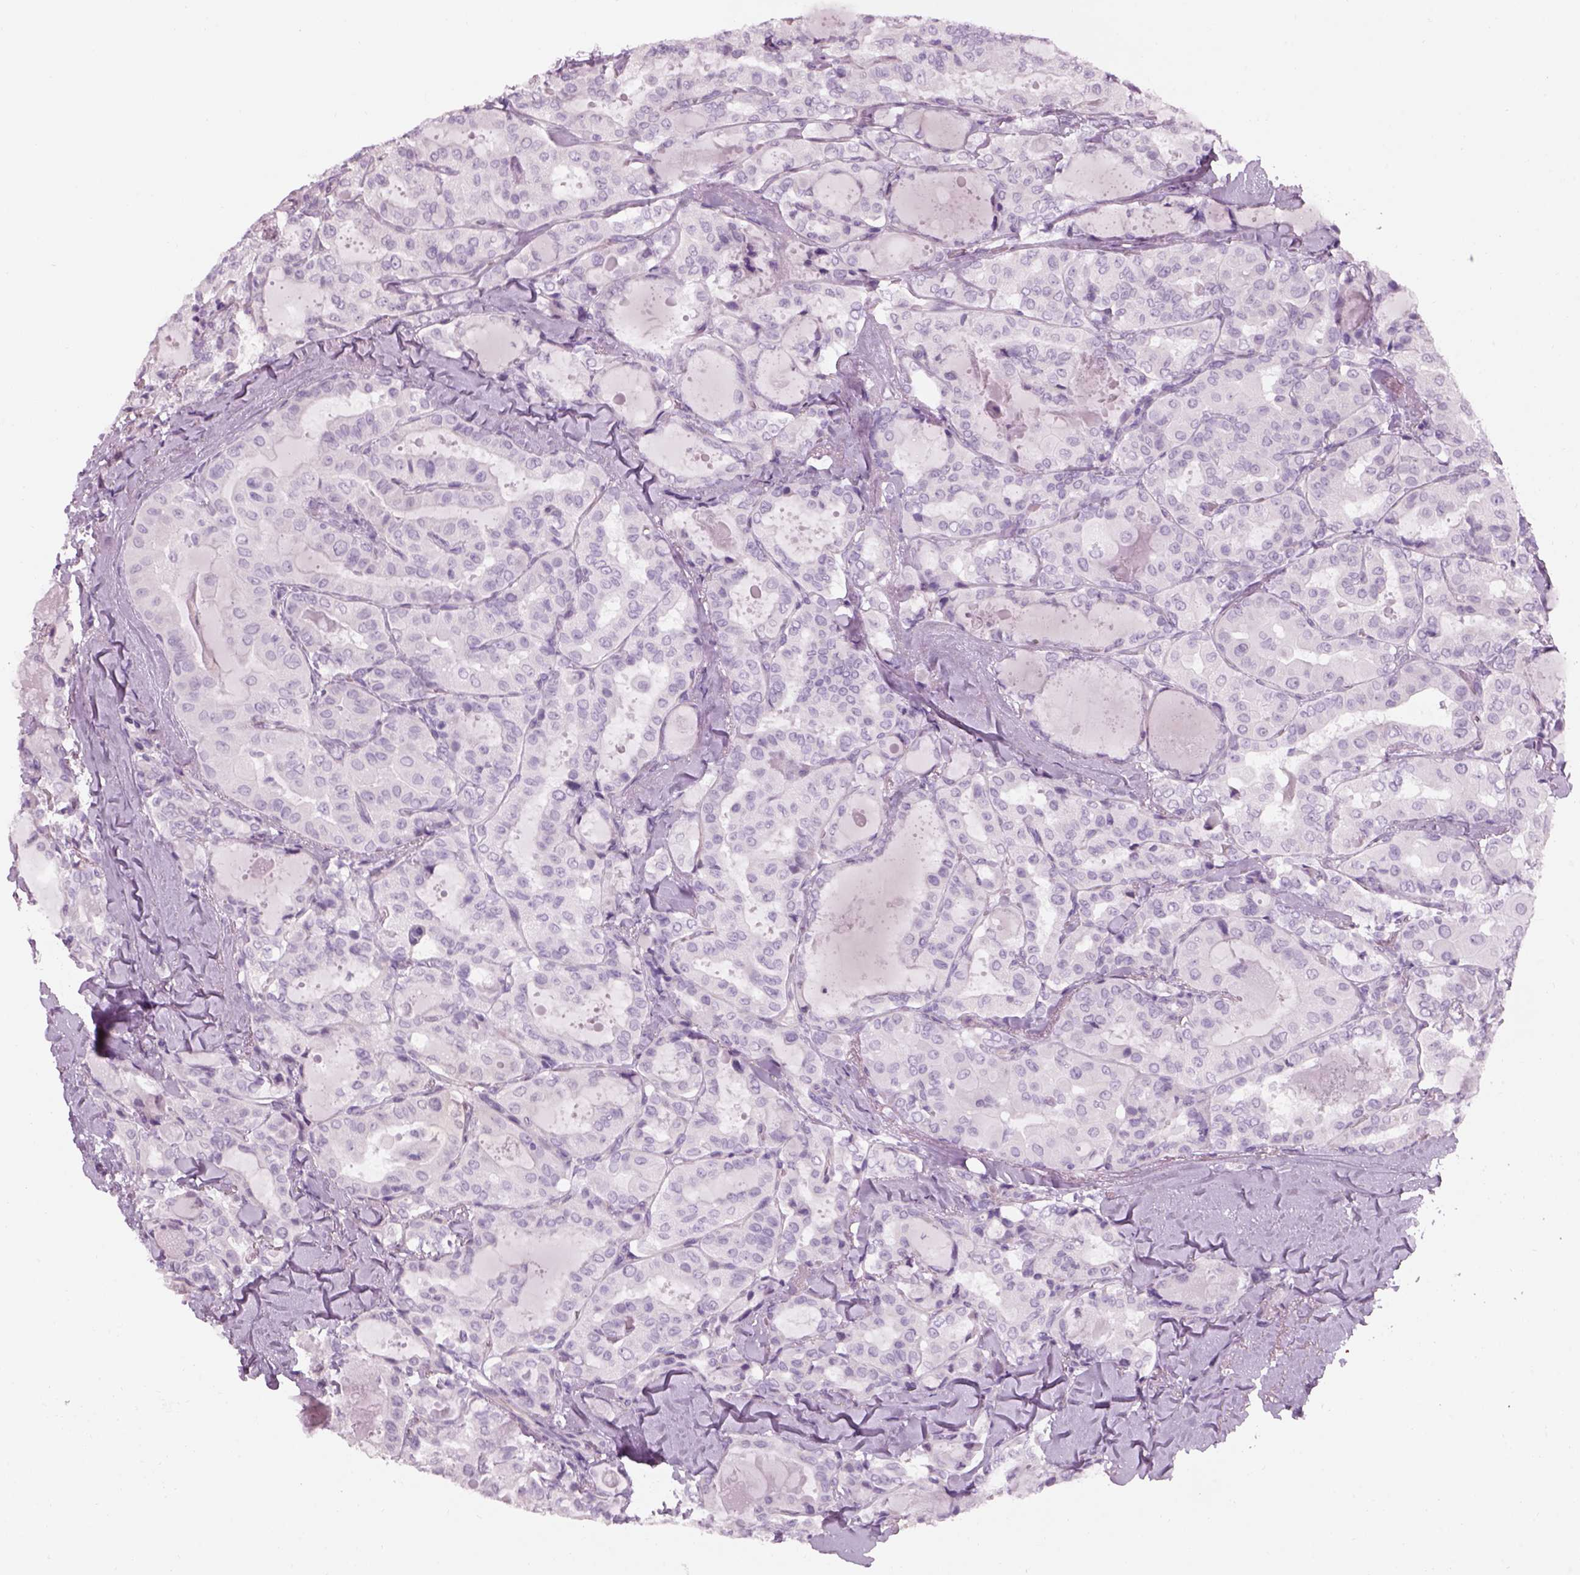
{"staining": {"intensity": "negative", "quantity": "none", "location": "none"}, "tissue": "thyroid cancer", "cell_type": "Tumor cells", "image_type": "cancer", "snomed": [{"axis": "morphology", "description": "Papillary adenocarcinoma, NOS"}, {"axis": "topography", "description": "Thyroid gland"}], "caption": "The photomicrograph shows no staining of tumor cells in thyroid cancer (papillary adenocarcinoma).", "gene": "GAS2L2", "patient": {"sex": "female", "age": 41}}